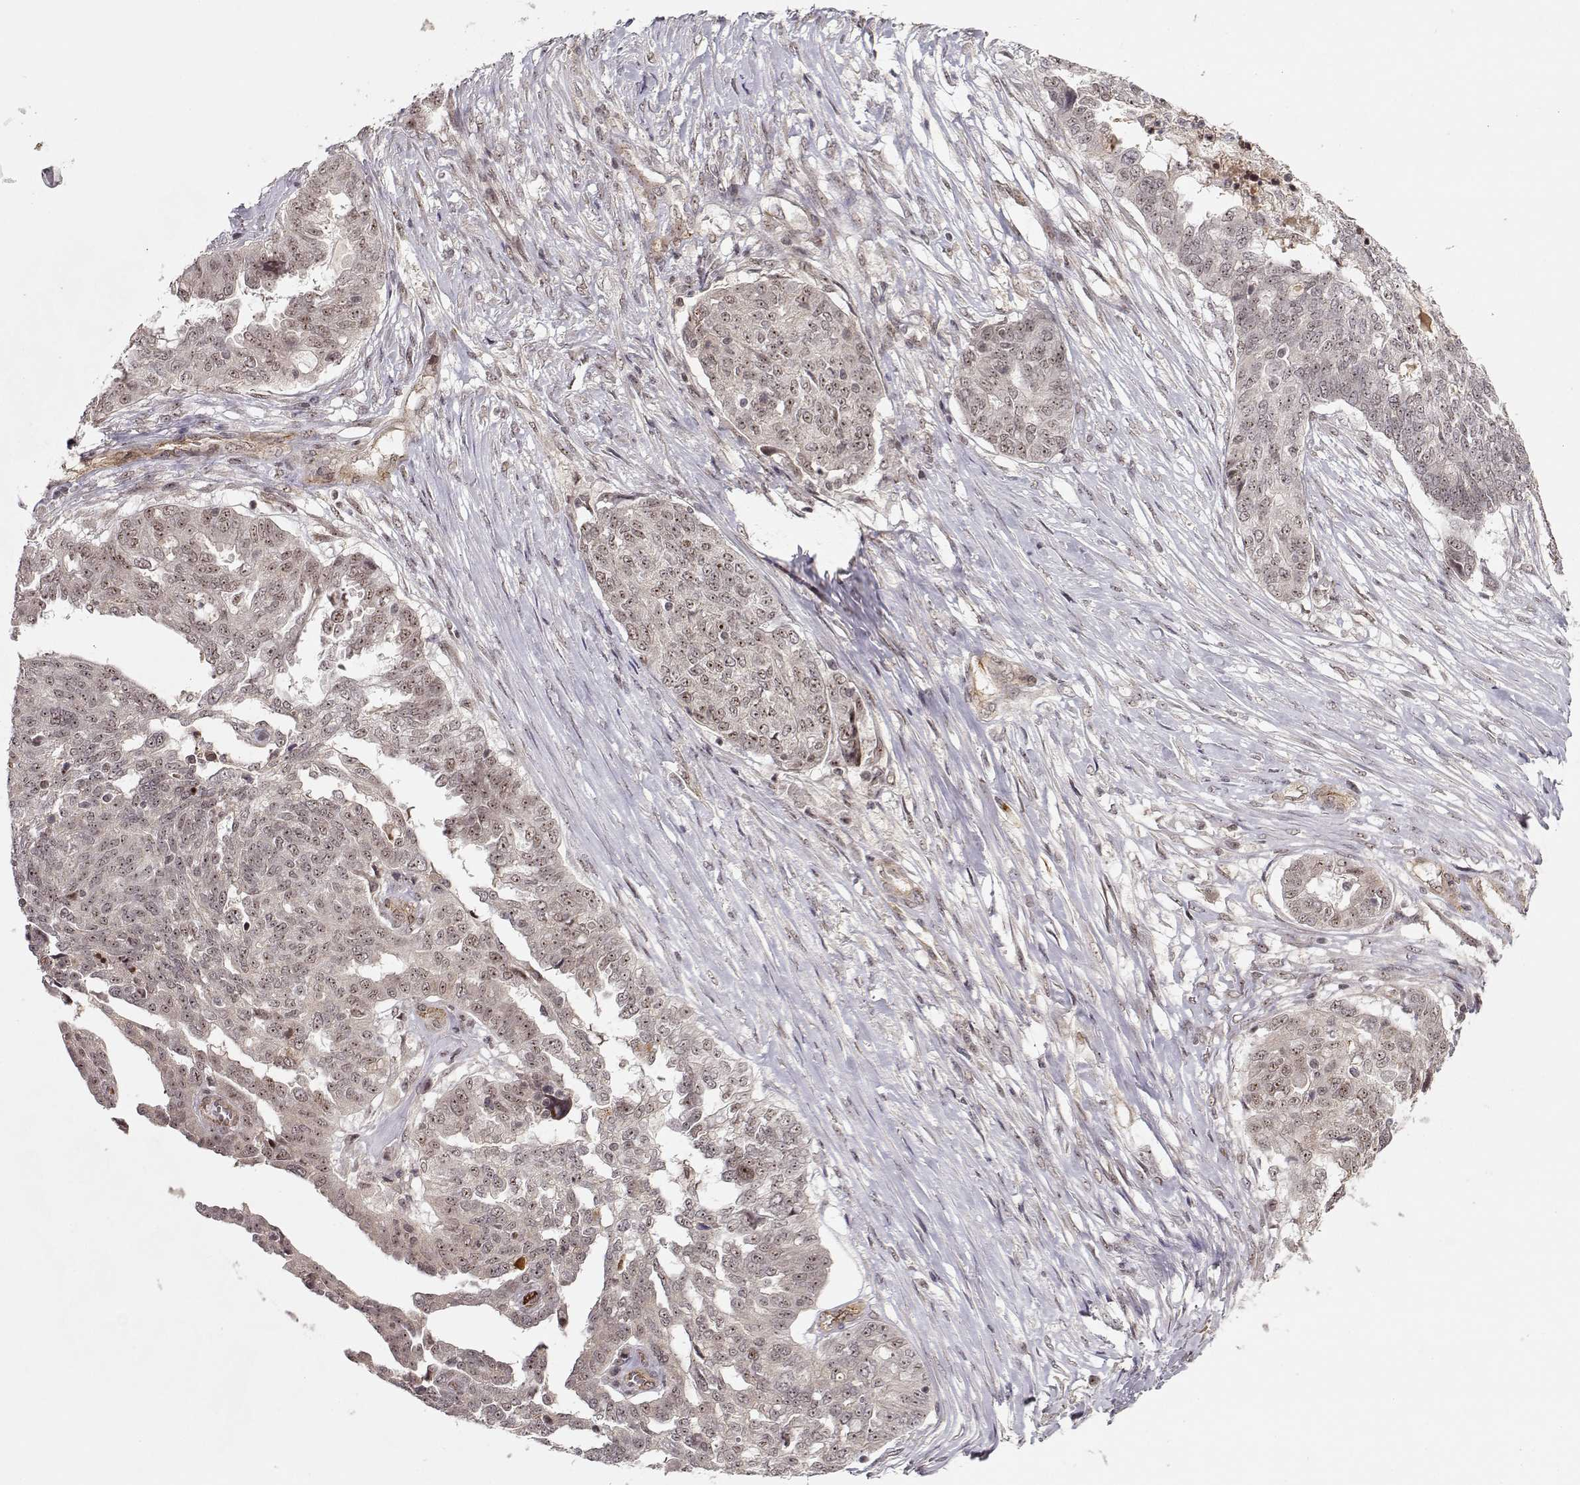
{"staining": {"intensity": "weak", "quantity": ">75%", "location": "cytoplasmic/membranous,nuclear"}, "tissue": "ovarian cancer", "cell_type": "Tumor cells", "image_type": "cancer", "snomed": [{"axis": "morphology", "description": "Cystadenocarcinoma, serous, NOS"}, {"axis": "topography", "description": "Ovary"}], "caption": "A brown stain labels weak cytoplasmic/membranous and nuclear expression of a protein in human serous cystadenocarcinoma (ovarian) tumor cells. (Brightfield microscopy of DAB IHC at high magnification).", "gene": "CIR1", "patient": {"sex": "female", "age": 67}}